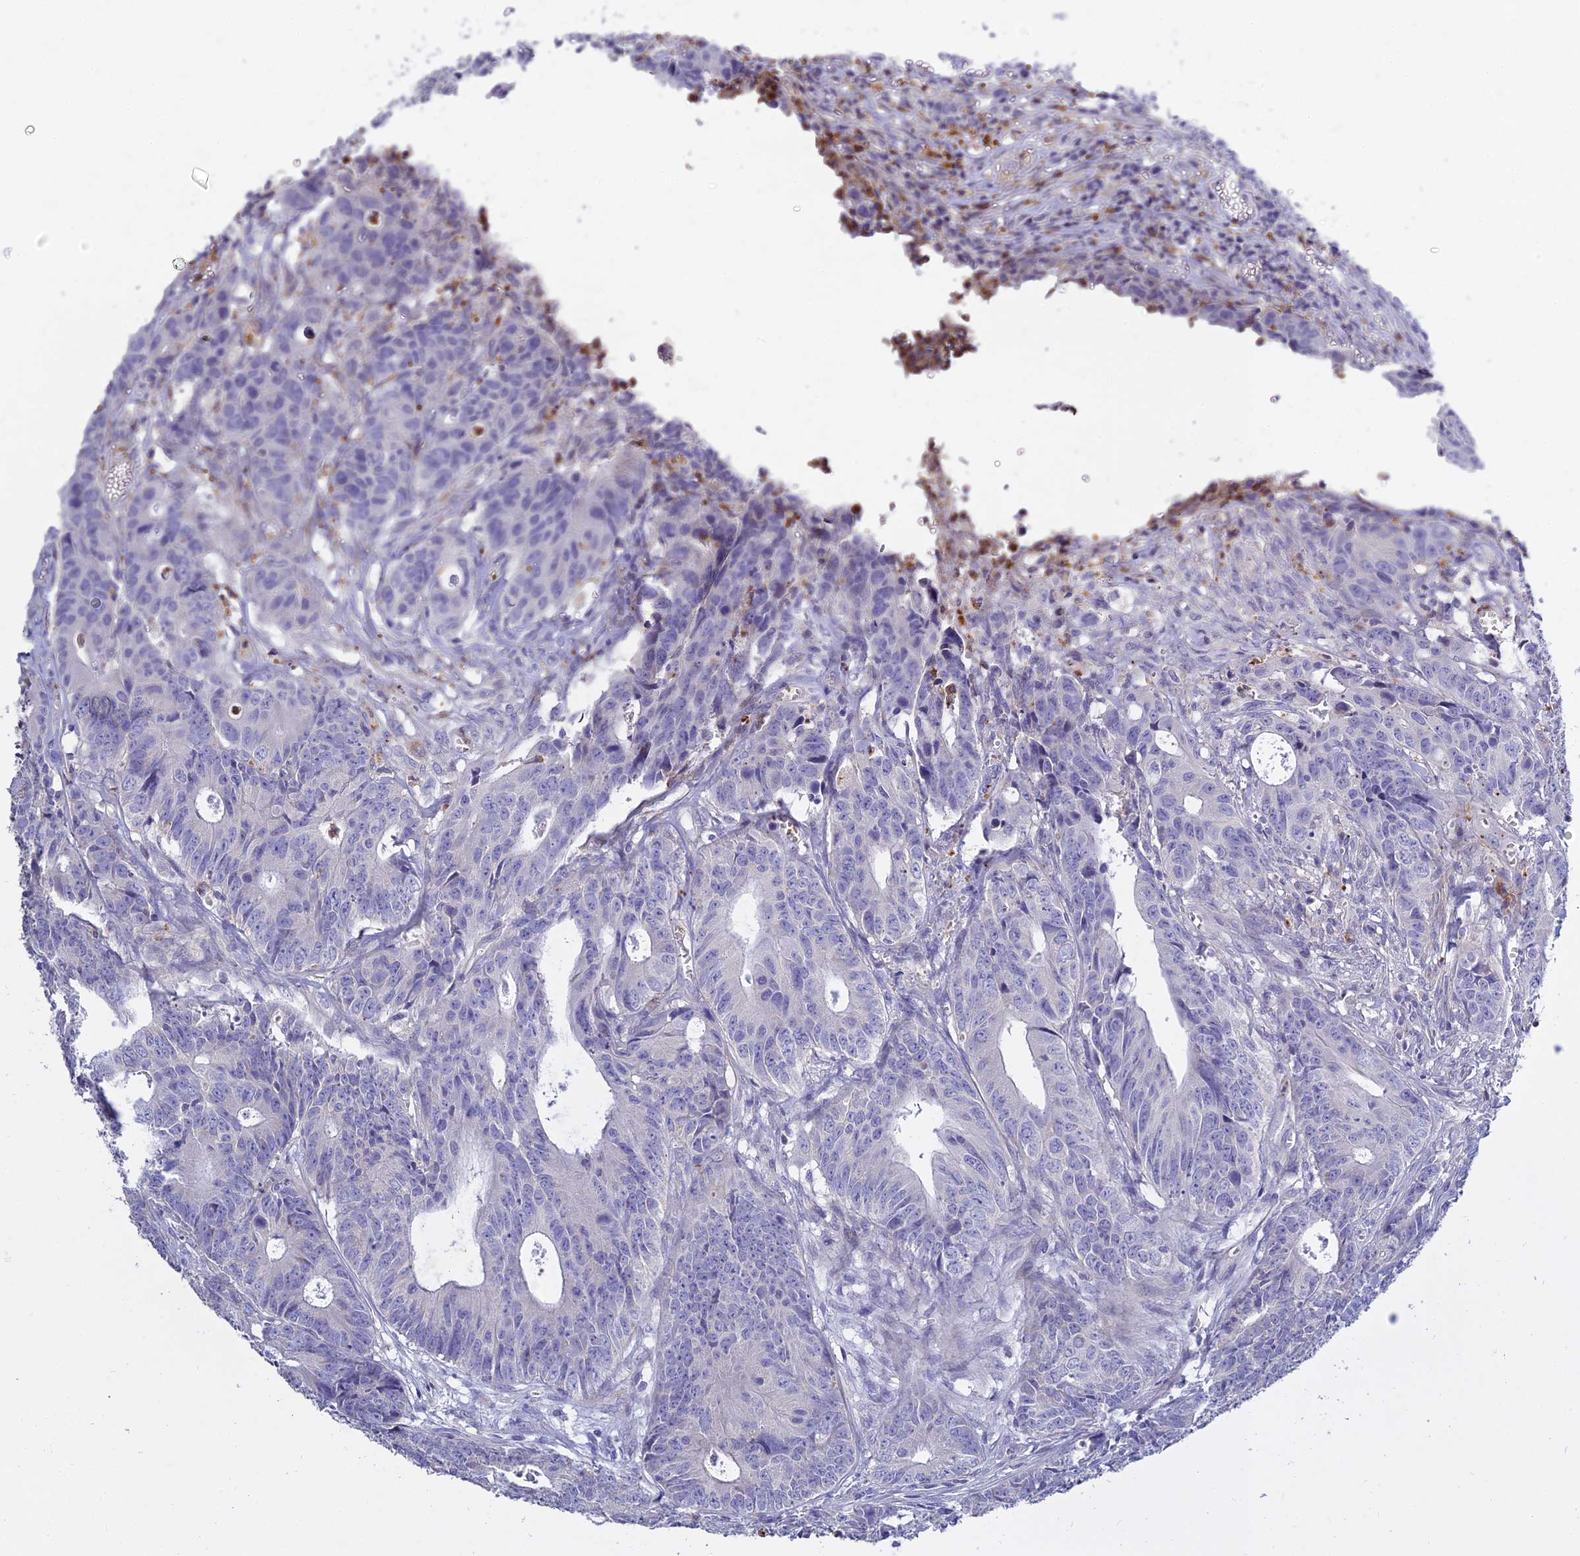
{"staining": {"intensity": "negative", "quantity": "none", "location": "none"}, "tissue": "colorectal cancer", "cell_type": "Tumor cells", "image_type": "cancer", "snomed": [{"axis": "morphology", "description": "Adenocarcinoma, NOS"}, {"axis": "topography", "description": "Colon"}], "caption": "A micrograph of colorectal cancer stained for a protein shows no brown staining in tumor cells.", "gene": "VWC2L", "patient": {"sex": "female", "age": 57}}